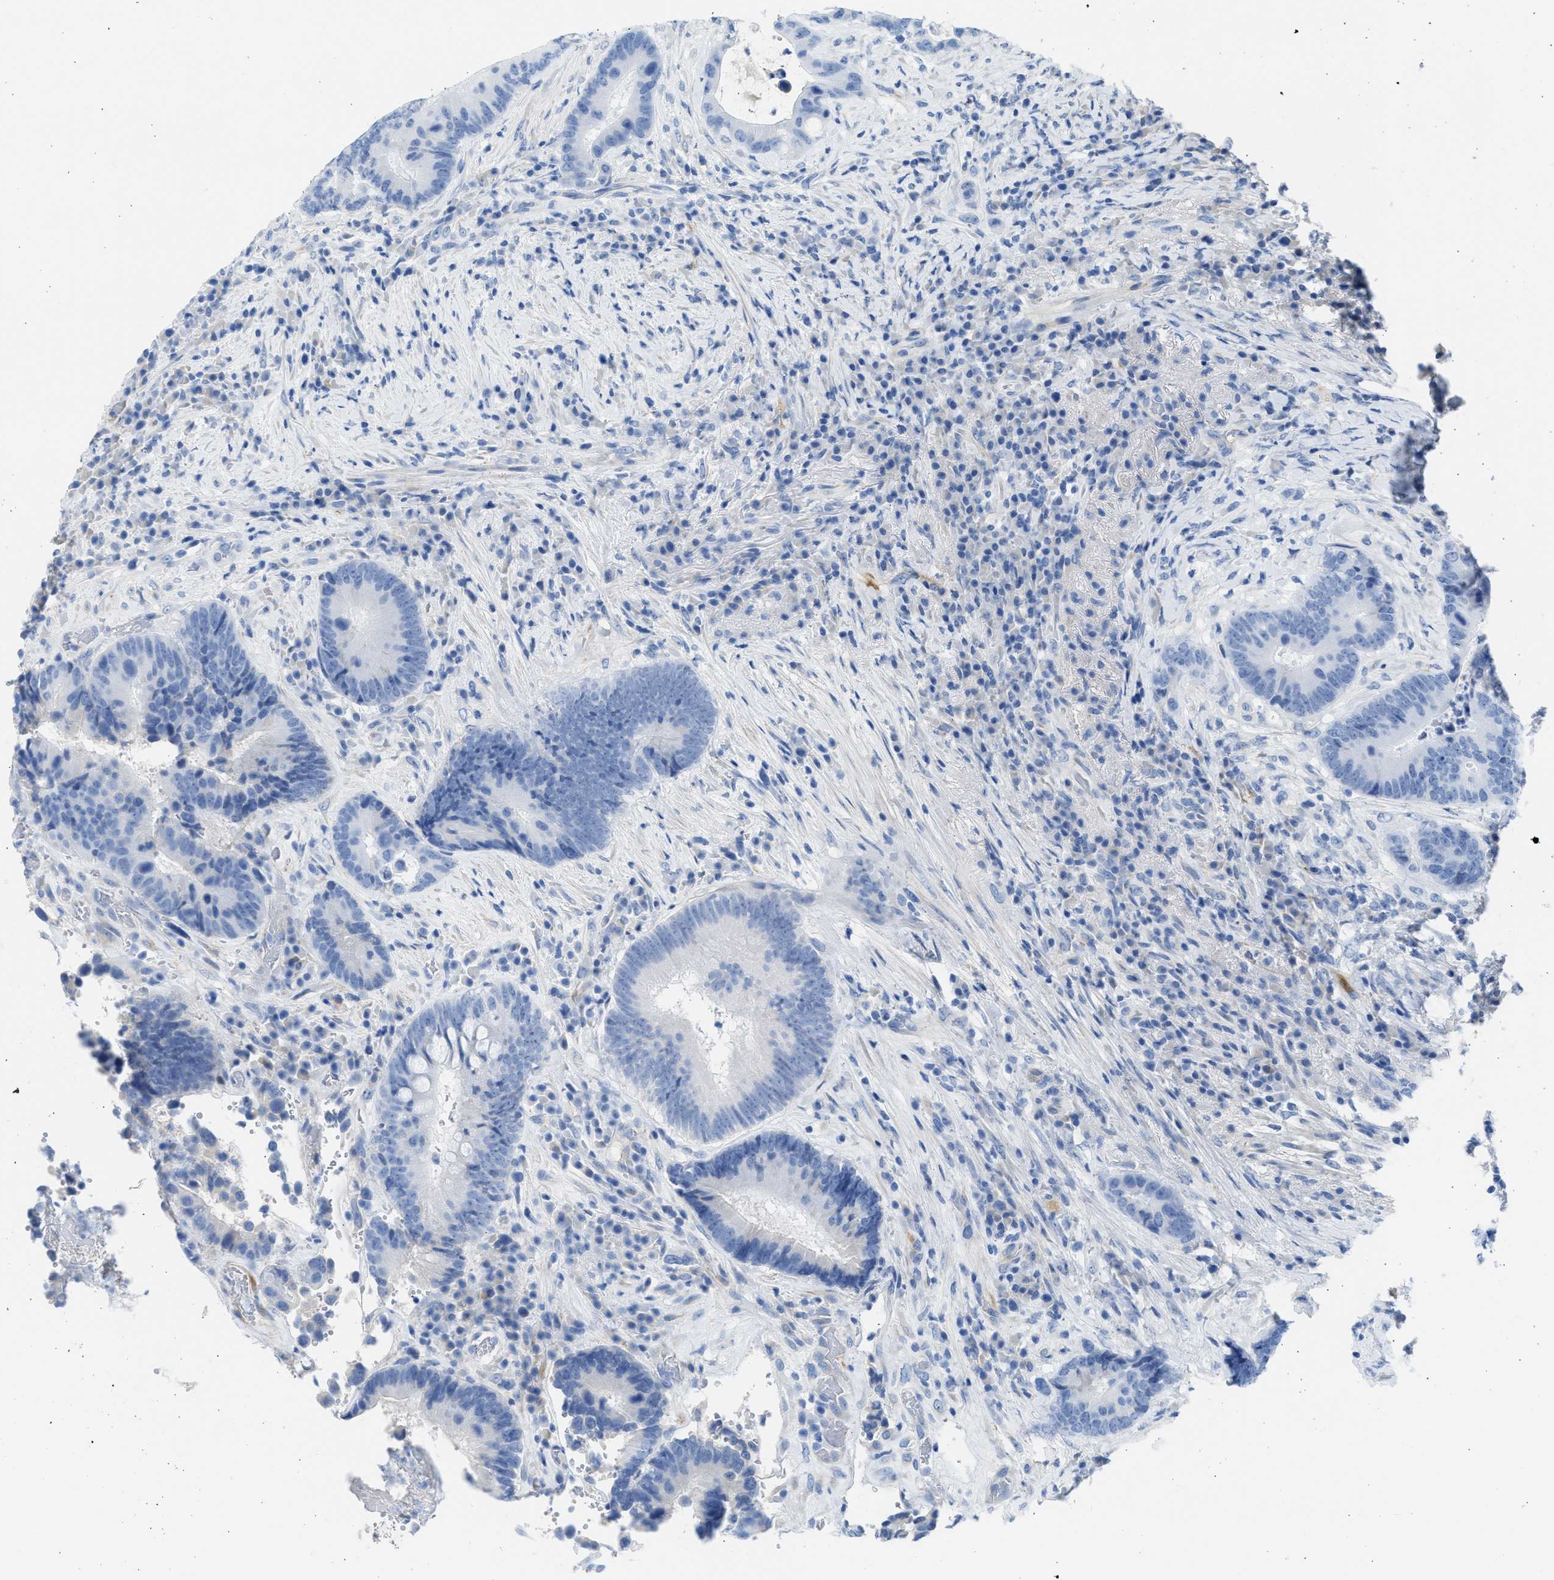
{"staining": {"intensity": "negative", "quantity": "none", "location": "none"}, "tissue": "colorectal cancer", "cell_type": "Tumor cells", "image_type": "cancer", "snomed": [{"axis": "morphology", "description": "Adenocarcinoma, NOS"}, {"axis": "topography", "description": "Rectum"}], "caption": "IHC of adenocarcinoma (colorectal) demonstrates no positivity in tumor cells.", "gene": "SPATA3", "patient": {"sex": "female", "age": 89}}